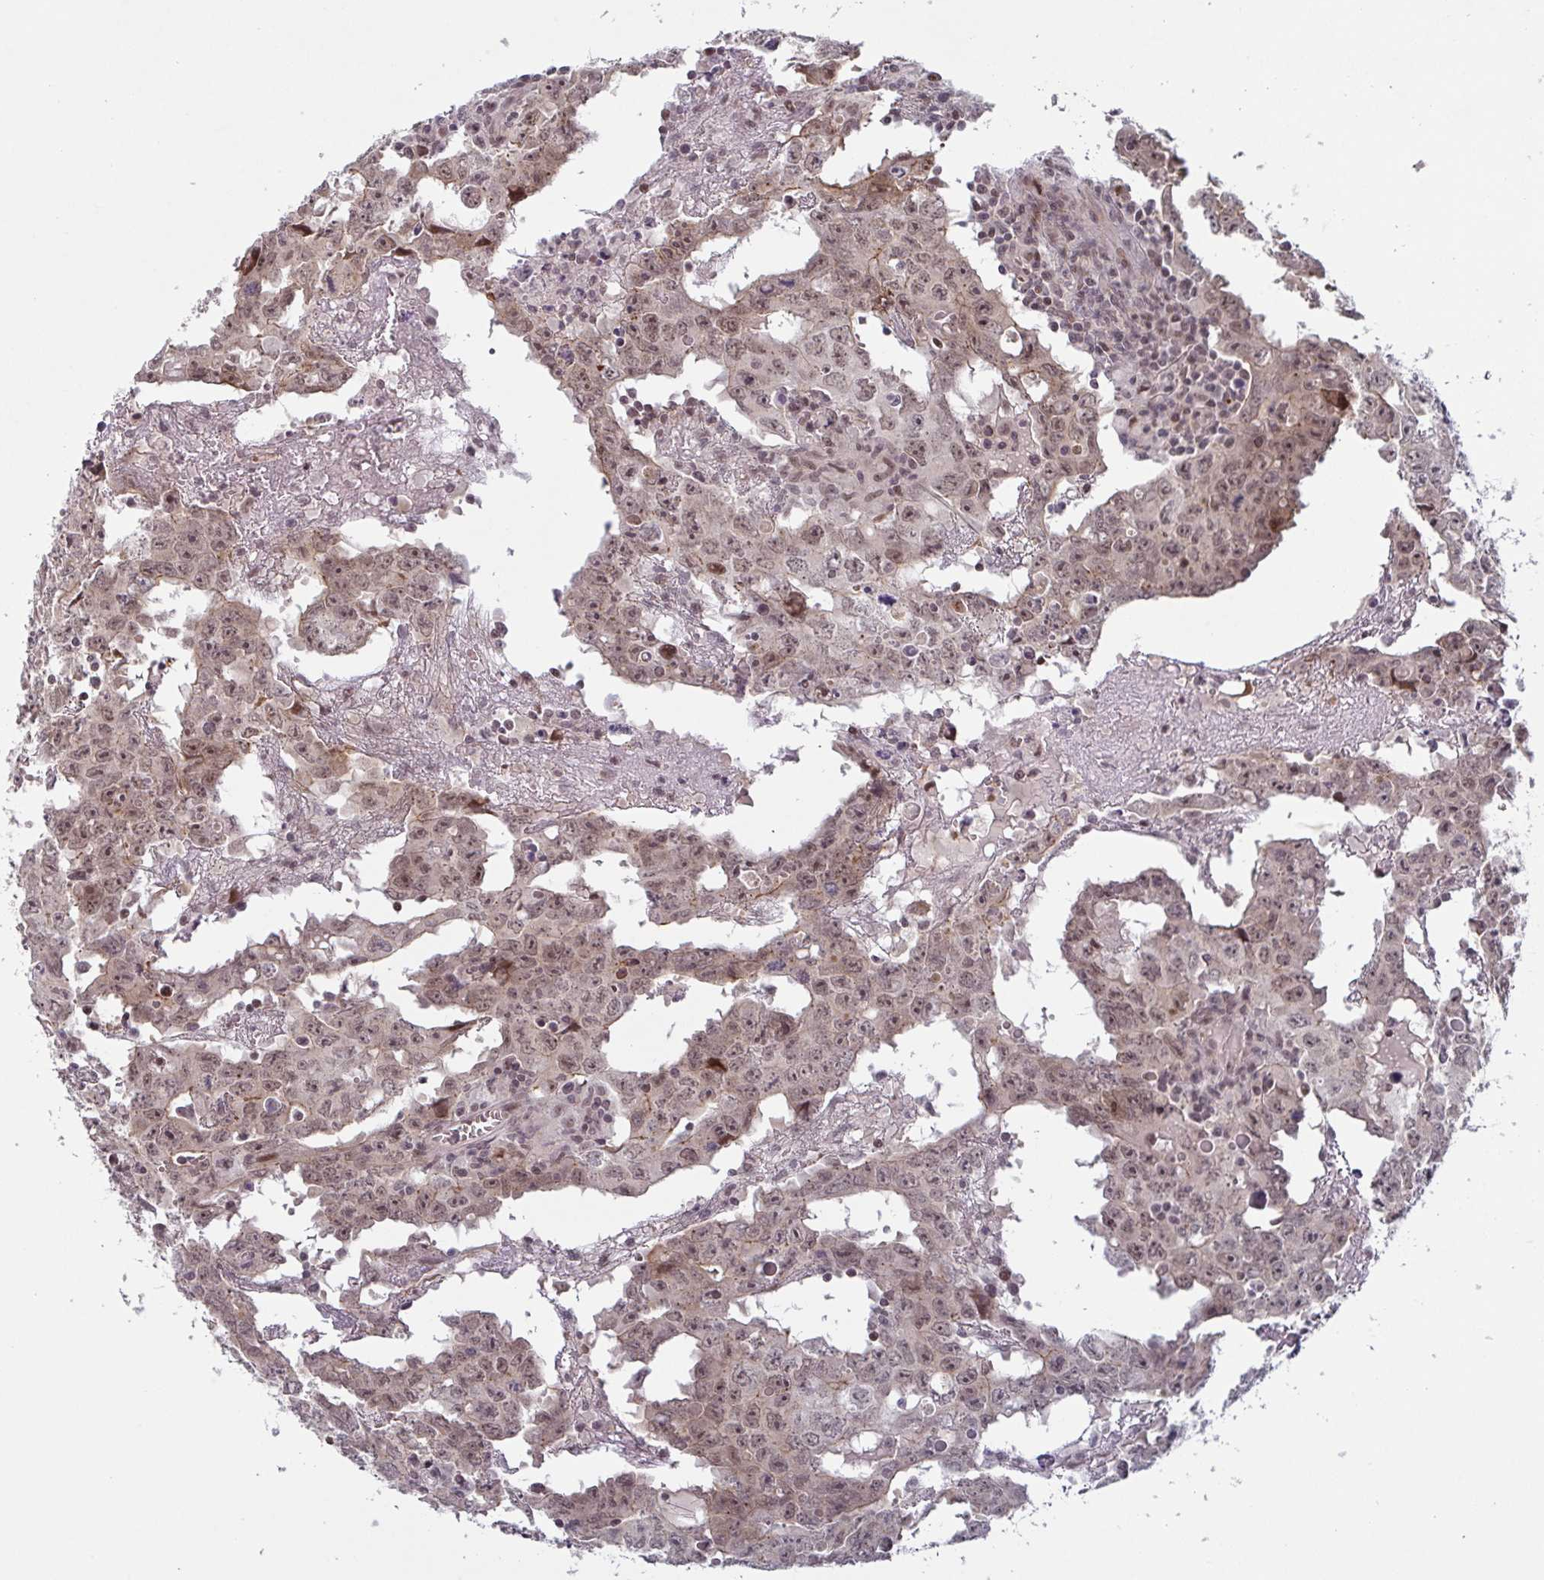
{"staining": {"intensity": "moderate", "quantity": ">75%", "location": "cytoplasmic/membranous,nuclear"}, "tissue": "testis cancer", "cell_type": "Tumor cells", "image_type": "cancer", "snomed": [{"axis": "morphology", "description": "Carcinoma, Embryonal, NOS"}, {"axis": "topography", "description": "Testis"}], "caption": "Embryonal carcinoma (testis) stained with immunohistochemistry (IHC) exhibits moderate cytoplasmic/membranous and nuclear expression in approximately >75% of tumor cells.", "gene": "NLRP13", "patient": {"sex": "male", "age": 22}}